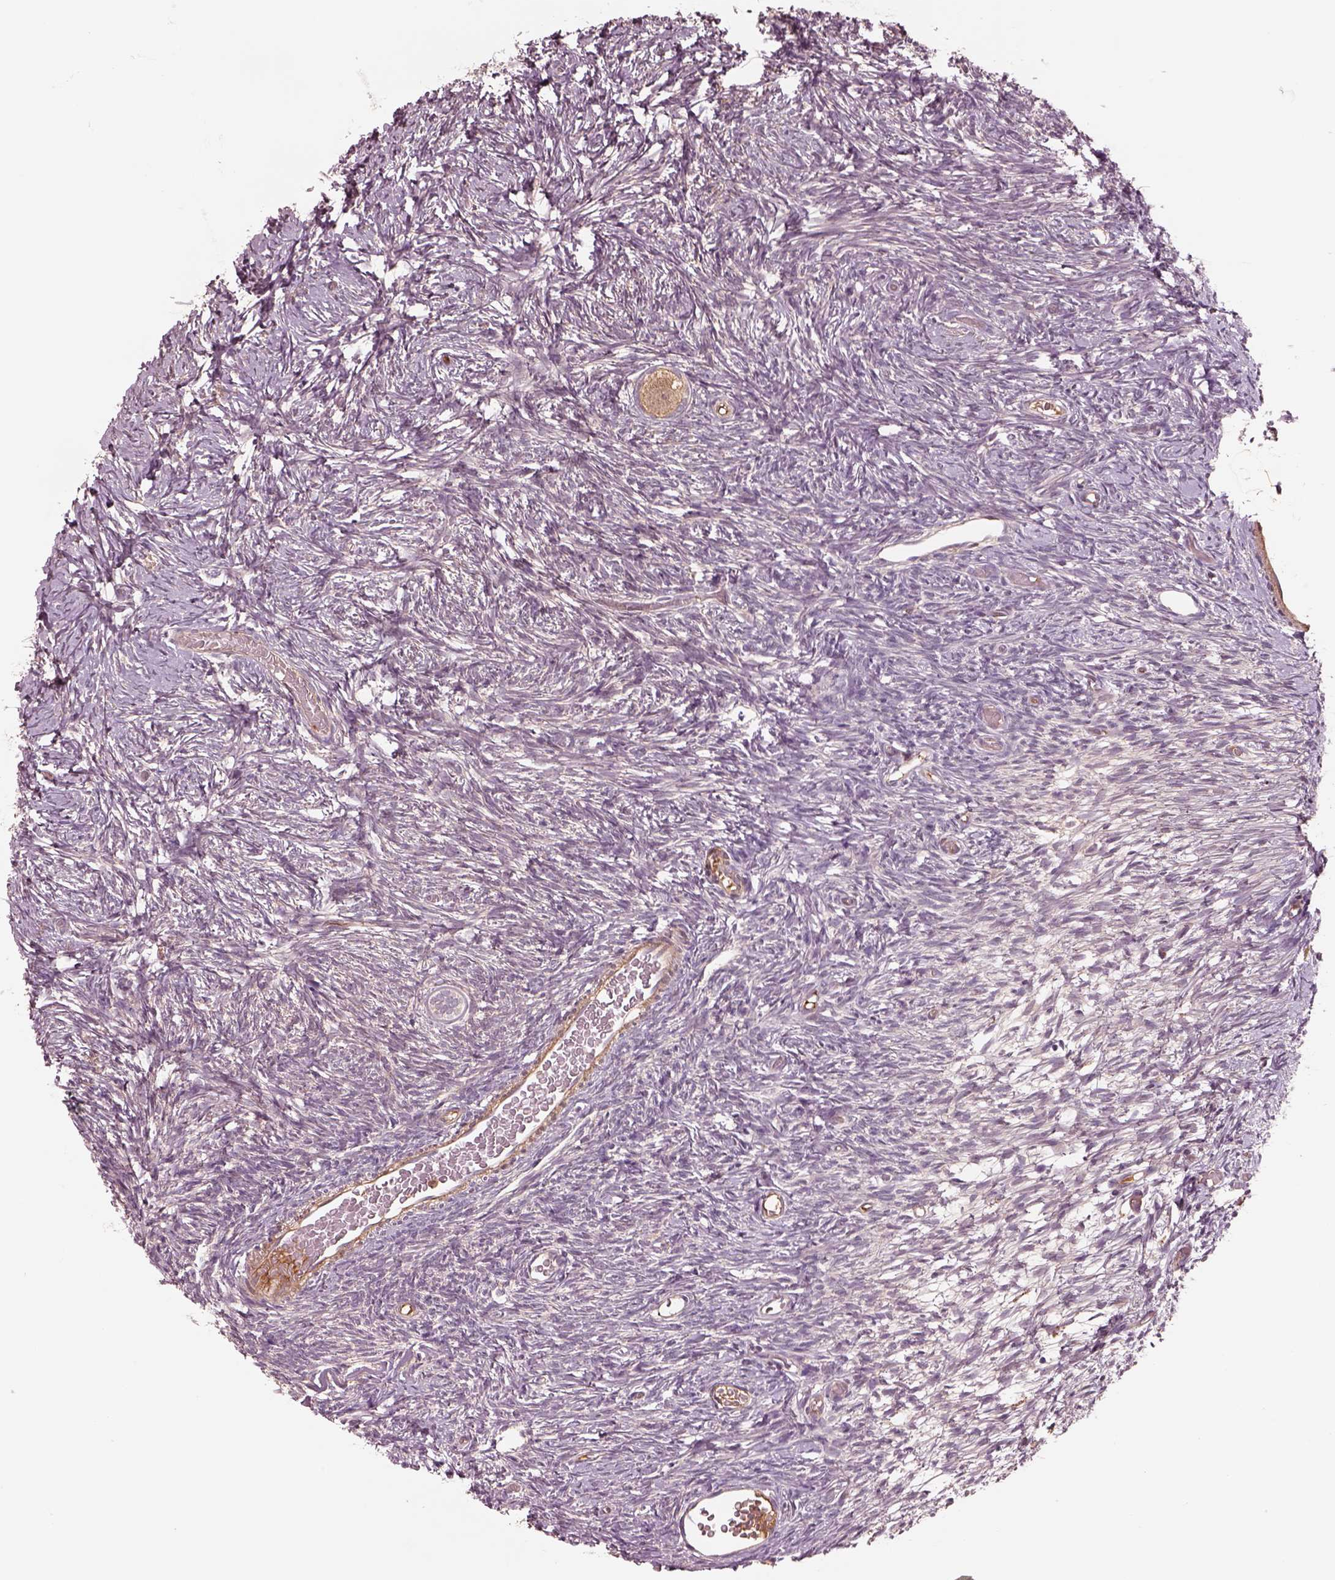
{"staining": {"intensity": "negative", "quantity": "none", "location": "none"}, "tissue": "ovary", "cell_type": "Follicle cells", "image_type": "normal", "snomed": [{"axis": "morphology", "description": "Normal tissue, NOS"}, {"axis": "topography", "description": "Ovary"}], "caption": "DAB (3,3'-diaminobenzidine) immunohistochemical staining of unremarkable human ovary reveals no significant expression in follicle cells.", "gene": "ASCC2", "patient": {"sex": "female", "age": 39}}